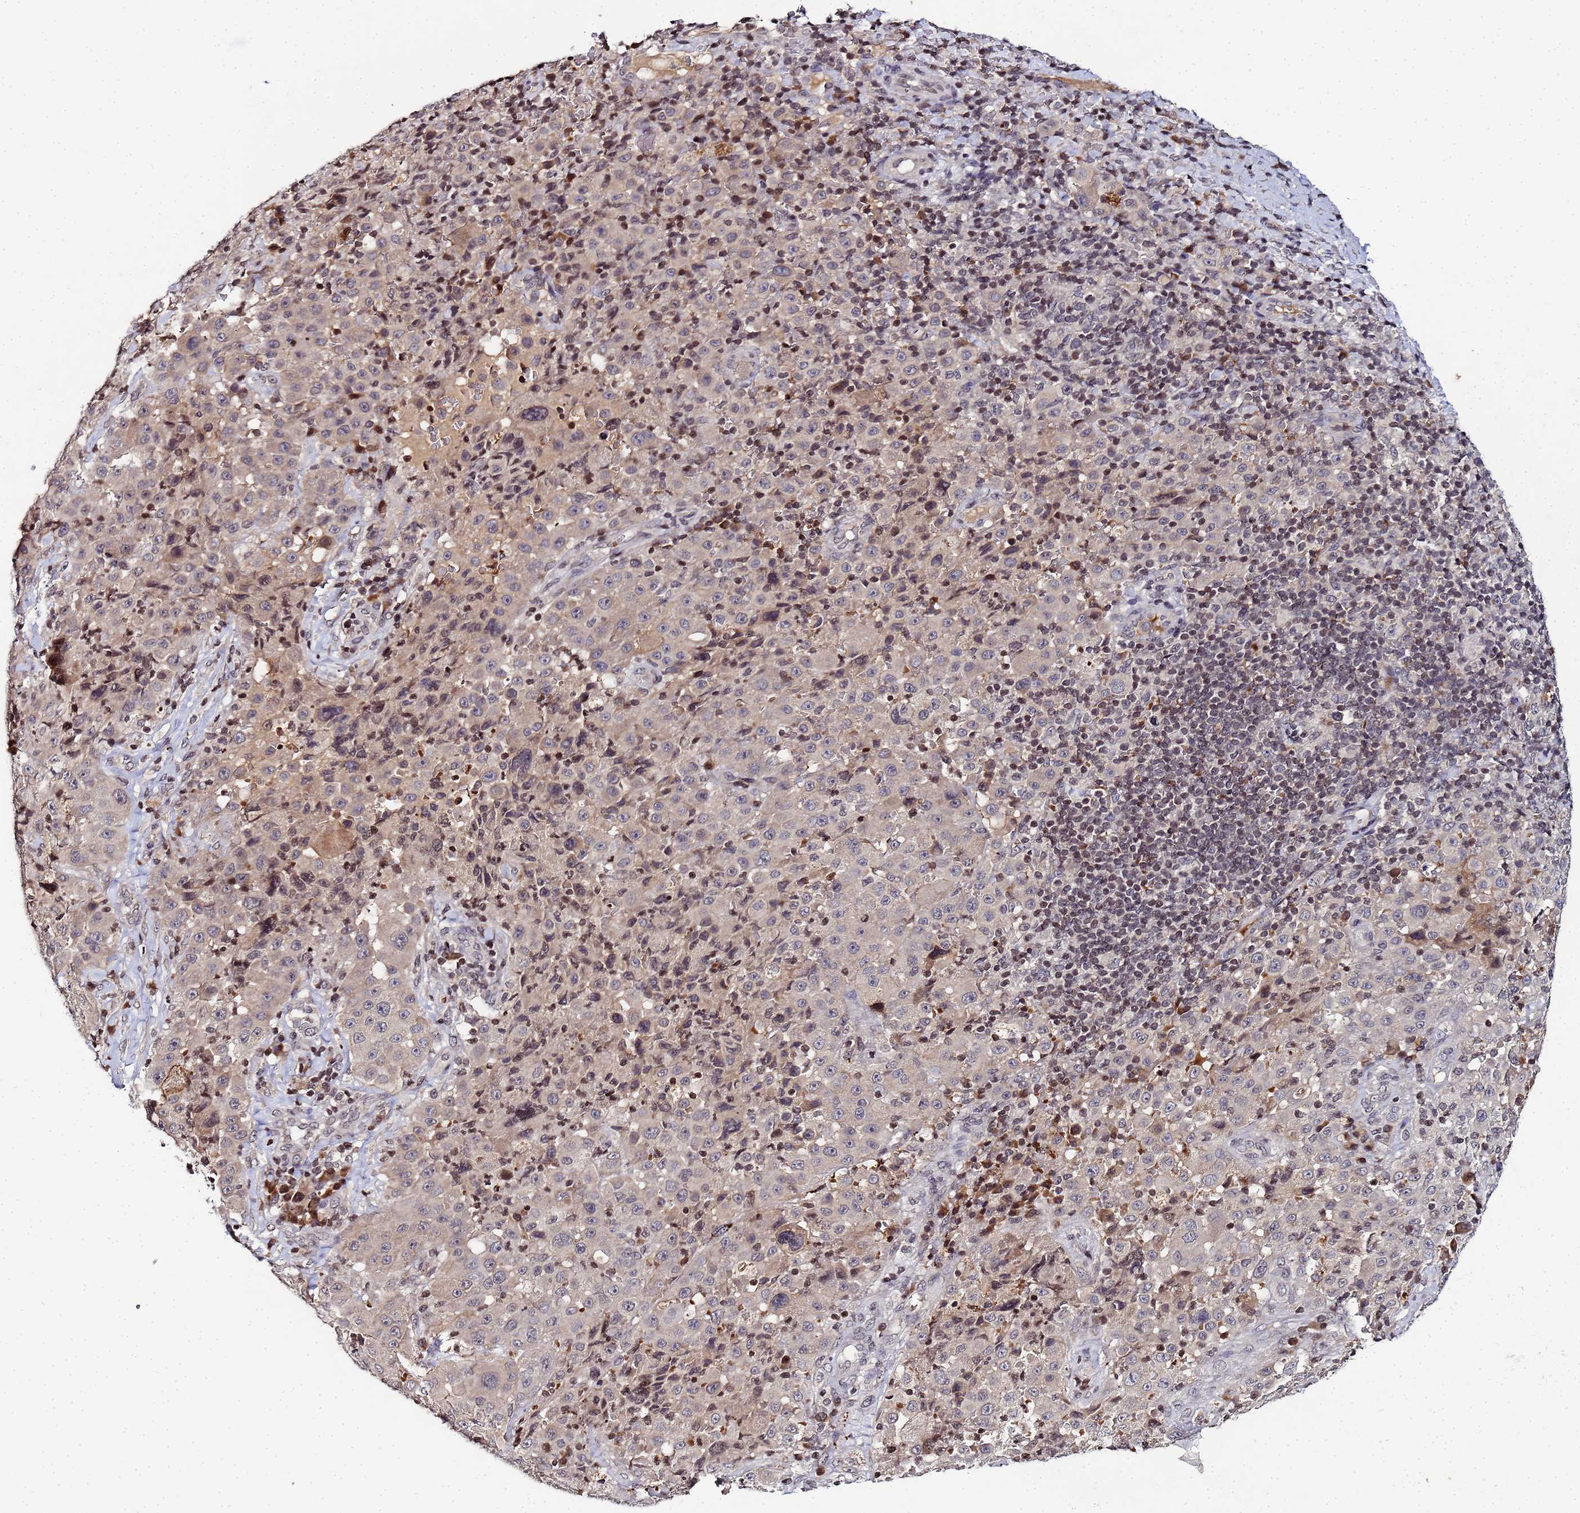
{"staining": {"intensity": "weak", "quantity": "25%-75%", "location": "cytoplasmic/membranous"}, "tissue": "melanoma", "cell_type": "Tumor cells", "image_type": "cancer", "snomed": [{"axis": "morphology", "description": "Malignant melanoma, Metastatic site"}, {"axis": "topography", "description": "Lymph node"}], "caption": "Tumor cells exhibit weak cytoplasmic/membranous staining in about 25%-75% of cells in melanoma.", "gene": "FZD4", "patient": {"sex": "male", "age": 62}}